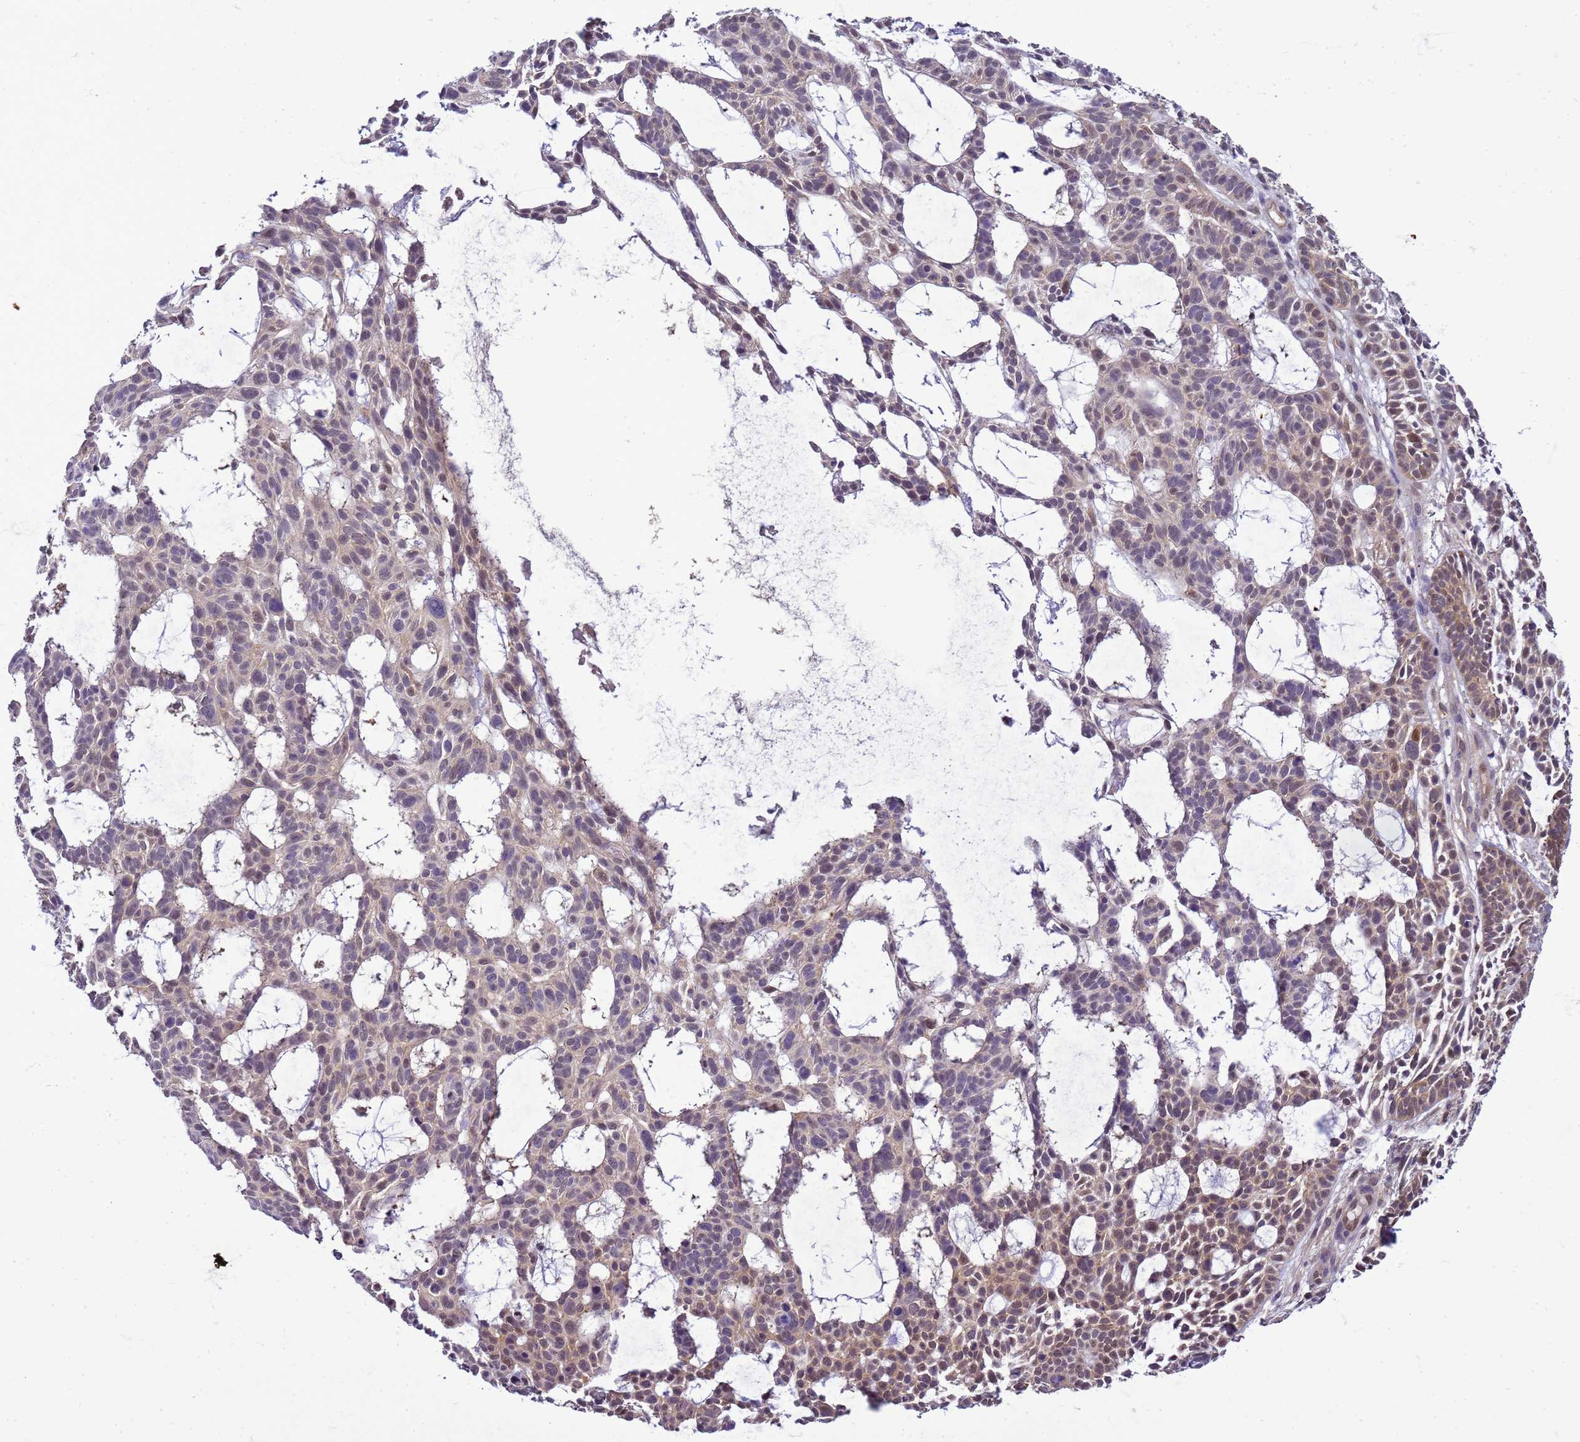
{"staining": {"intensity": "moderate", "quantity": "25%-75%", "location": "cytoplasmic/membranous"}, "tissue": "skin cancer", "cell_type": "Tumor cells", "image_type": "cancer", "snomed": [{"axis": "morphology", "description": "Basal cell carcinoma"}, {"axis": "topography", "description": "Skin"}], "caption": "DAB immunohistochemical staining of skin cancer exhibits moderate cytoplasmic/membranous protein expression in about 25%-75% of tumor cells.", "gene": "DDI2", "patient": {"sex": "male", "age": 89}}